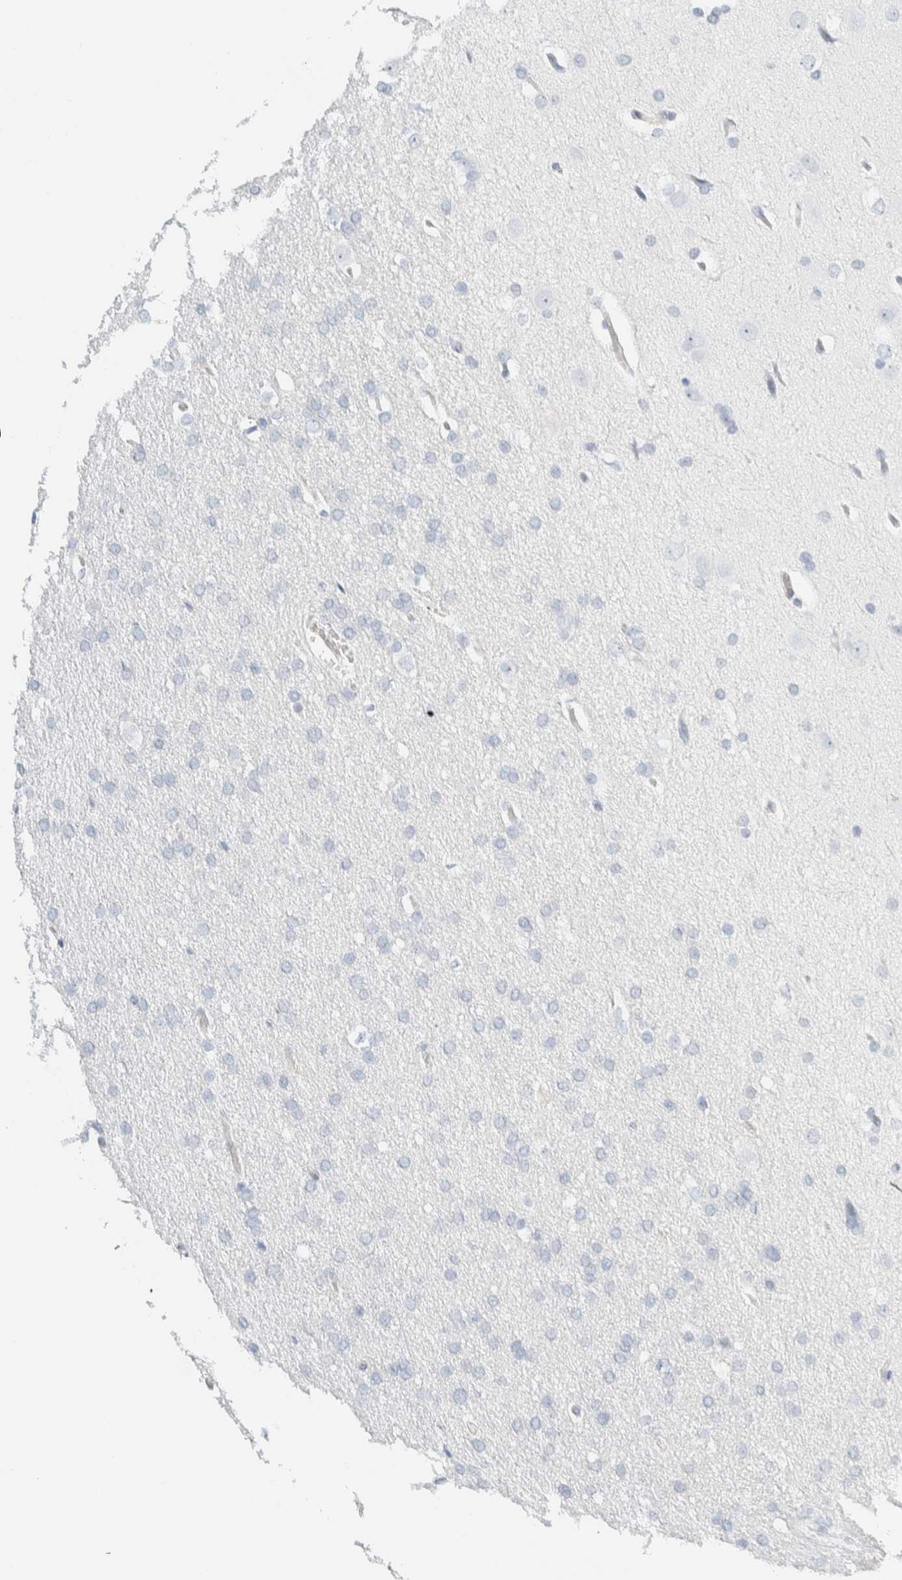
{"staining": {"intensity": "negative", "quantity": "none", "location": "none"}, "tissue": "glioma", "cell_type": "Tumor cells", "image_type": "cancer", "snomed": [{"axis": "morphology", "description": "Glioma, malignant, Low grade"}, {"axis": "topography", "description": "Brain"}], "caption": "A high-resolution image shows immunohistochemistry (IHC) staining of malignant low-grade glioma, which reveals no significant positivity in tumor cells. The staining is performed using DAB brown chromogen with nuclei counter-stained in using hematoxylin.", "gene": "ARHGAP27", "patient": {"sex": "female", "age": 37}}